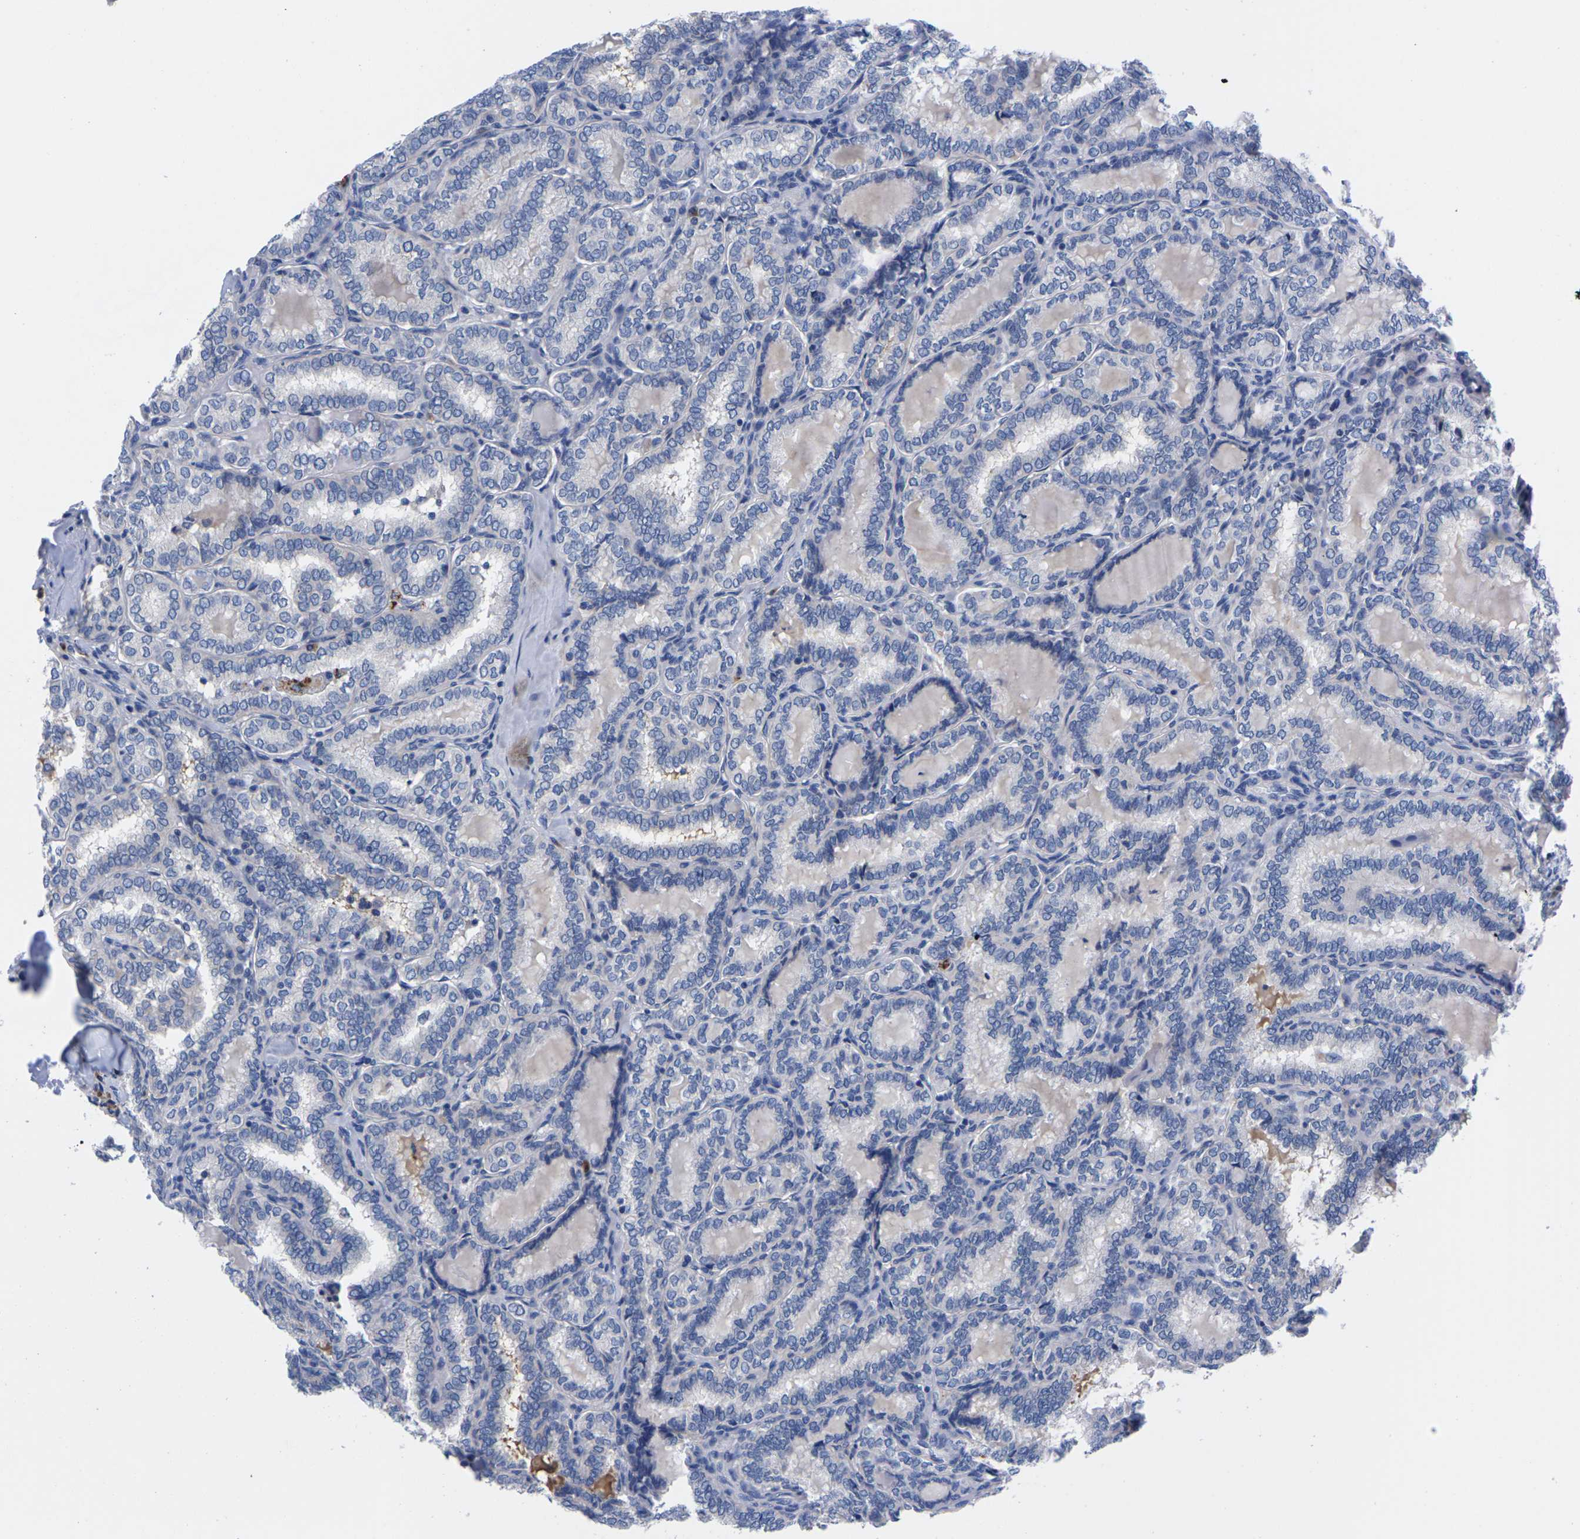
{"staining": {"intensity": "negative", "quantity": "none", "location": "none"}, "tissue": "thyroid cancer", "cell_type": "Tumor cells", "image_type": "cancer", "snomed": [{"axis": "morphology", "description": "Normal tissue, NOS"}, {"axis": "morphology", "description": "Papillary adenocarcinoma, NOS"}, {"axis": "topography", "description": "Thyroid gland"}], "caption": "This is an IHC micrograph of human thyroid cancer. There is no positivity in tumor cells.", "gene": "FAM210A", "patient": {"sex": "female", "age": 30}}